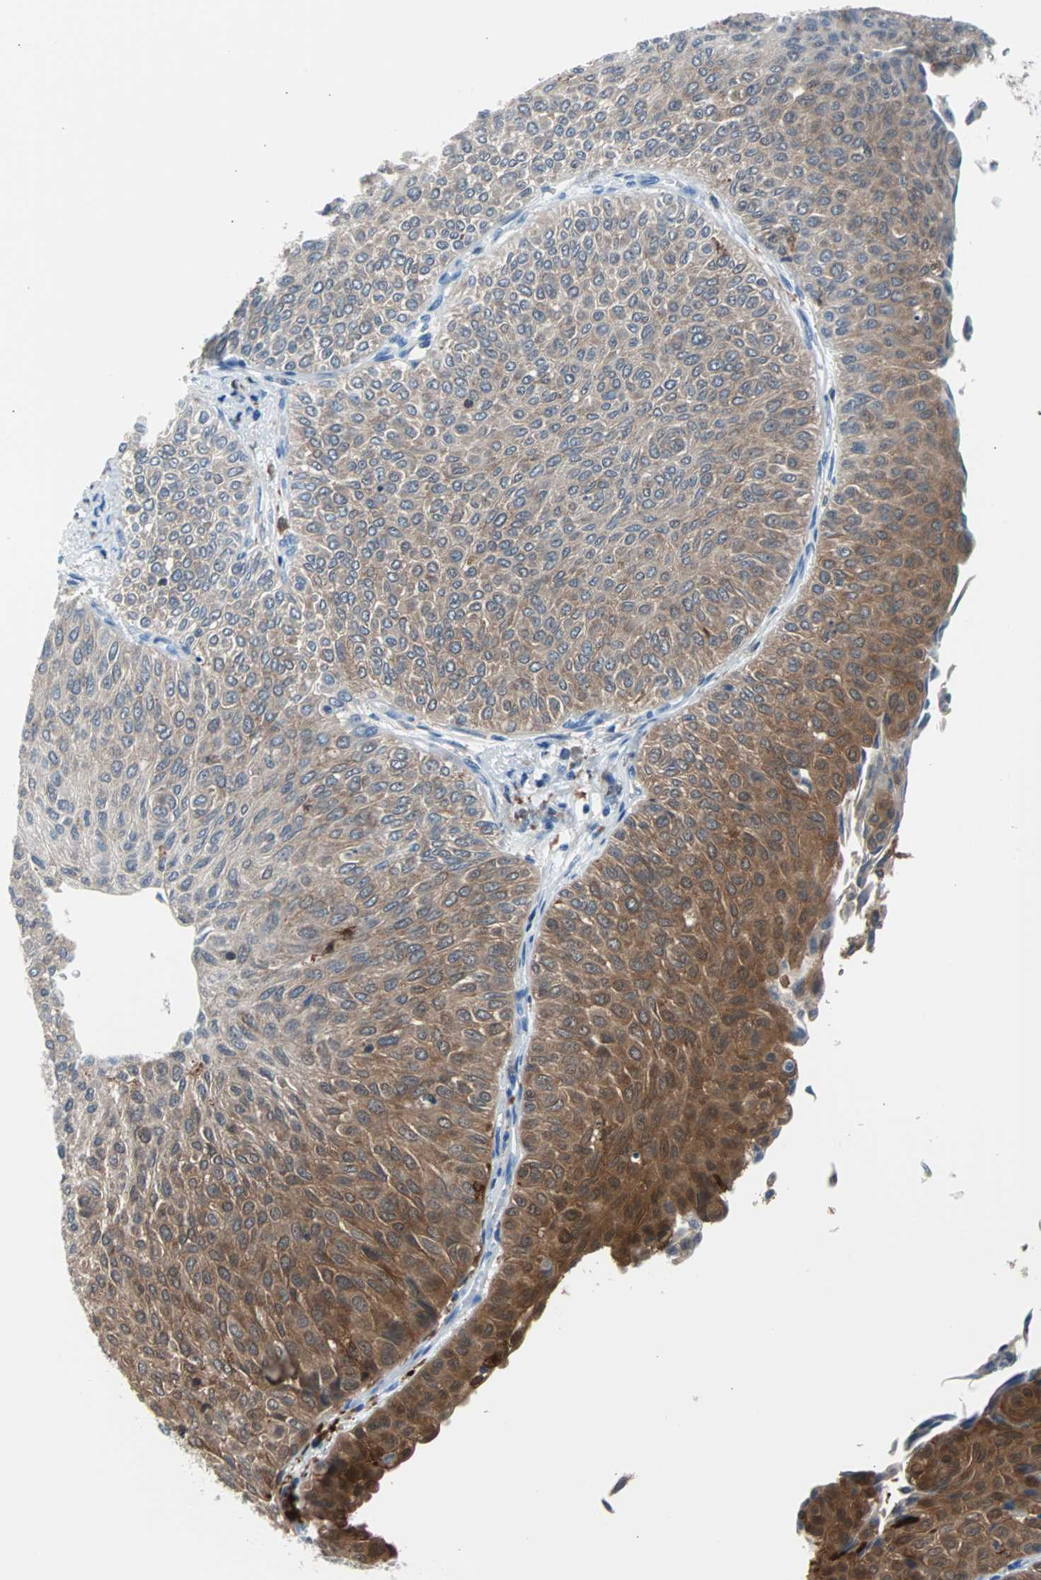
{"staining": {"intensity": "moderate", "quantity": "25%-75%", "location": "cytoplasmic/membranous"}, "tissue": "urothelial cancer", "cell_type": "Tumor cells", "image_type": "cancer", "snomed": [{"axis": "morphology", "description": "Urothelial carcinoma, Low grade"}, {"axis": "topography", "description": "Urinary bladder"}], "caption": "Immunohistochemical staining of urothelial cancer shows moderate cytoplasmic/membranous protein staining in approximately 25%-75% of tumor cells. (brown staining indicates protein expression, while blue staining denotes nuclei).", "gene": "SYK", "patient": {"sex": "male", "age": 78}}